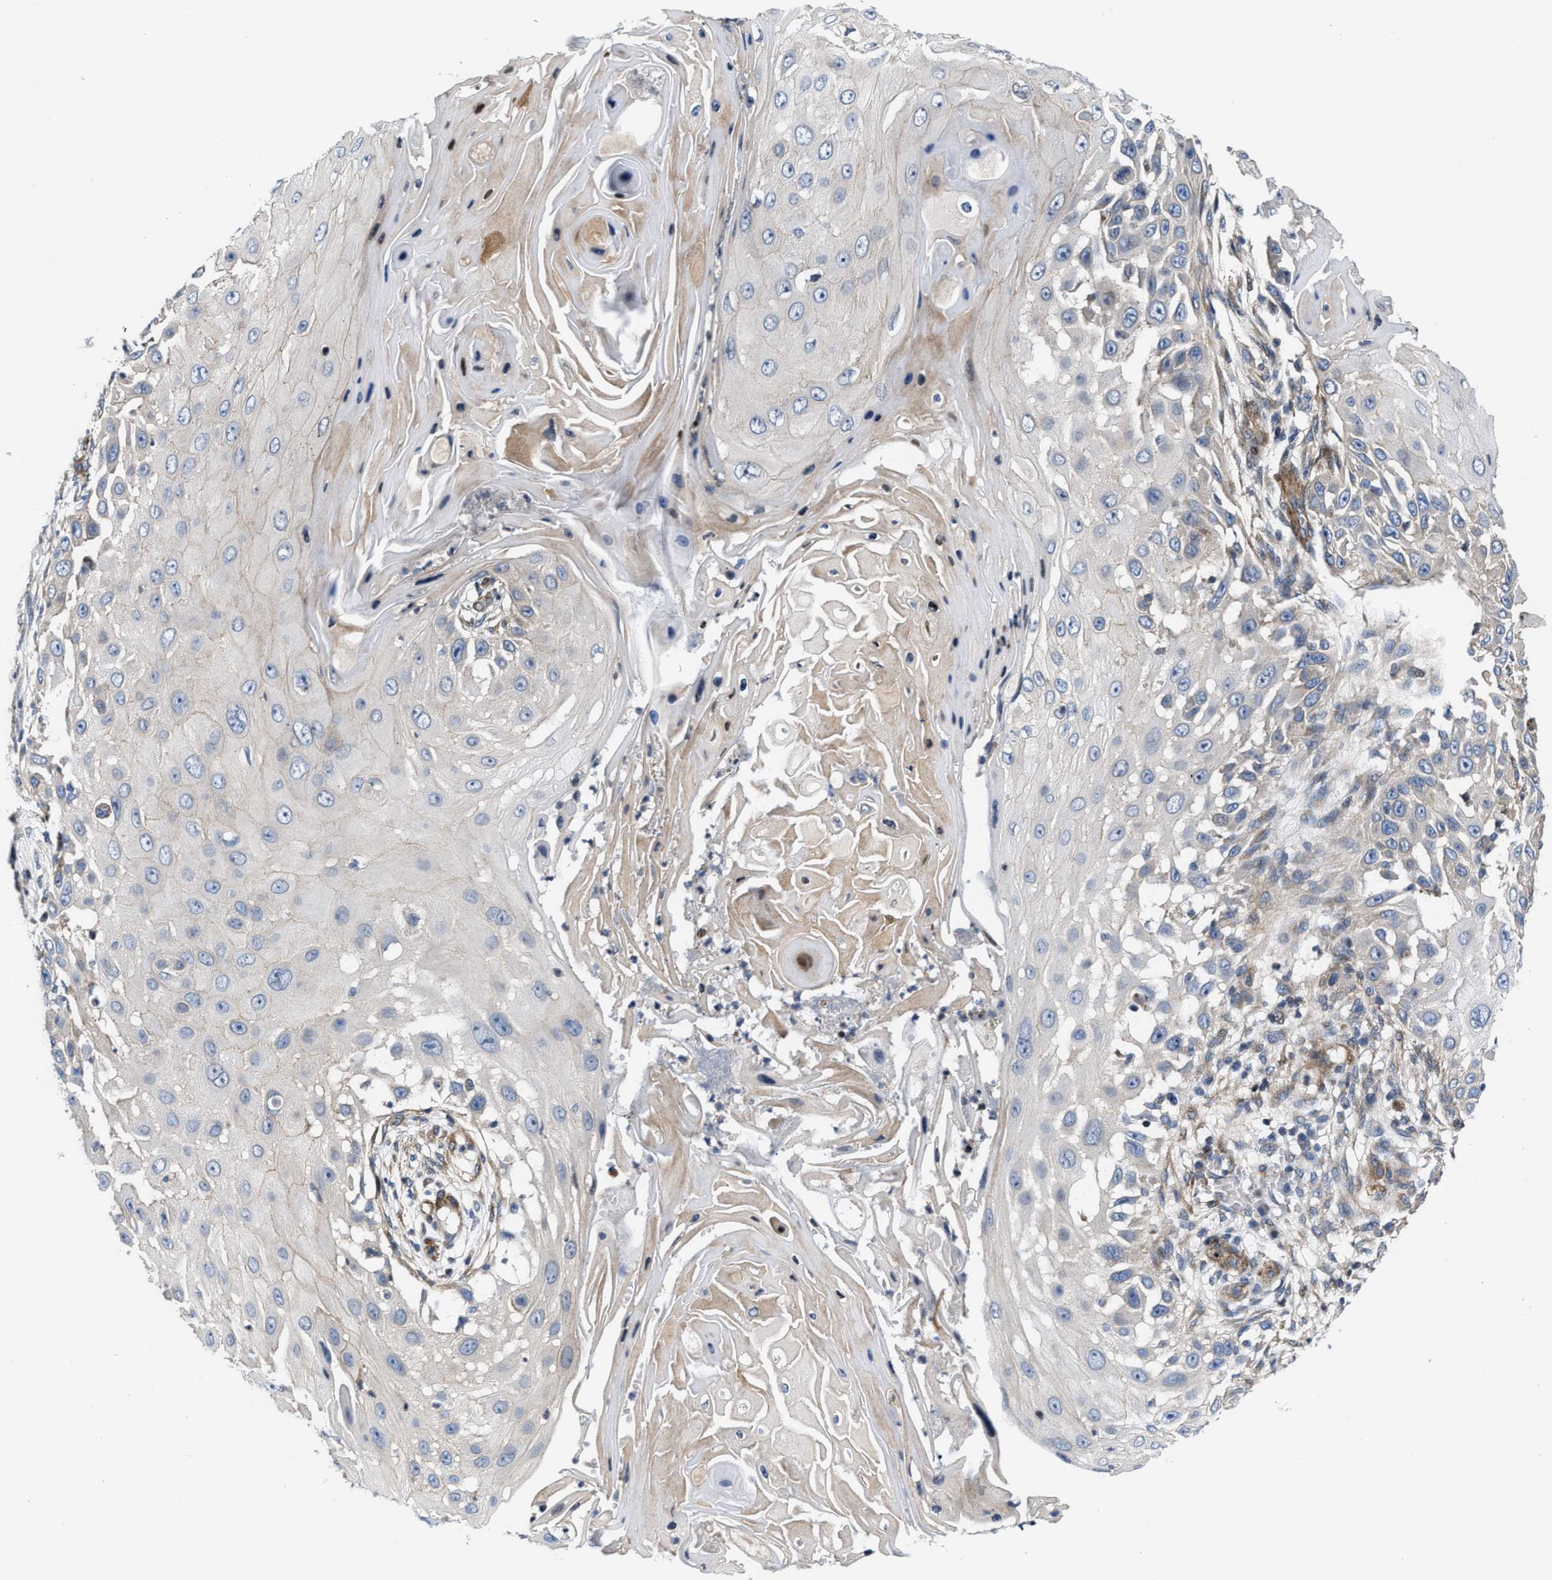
{"staining": {"intensity": "negative", "quantity": "none", "location": "none"}, "tissue": "skin cancer", "cell_type": "Tumor cells", "image_type": "cancer", "snomed": [{"axis": "morphology", "description": "Squamous cell carcinoma, NOS"}, {"axis": "topography", "description": "Skin"}], "caption": "Skin cancer (squamous cell carcinoma) was stained to show a protein in brown. There is no significant expression in tumor cells.", "gene": "TGFB1I1", "patient": {"sex": "female", "age": 44}}